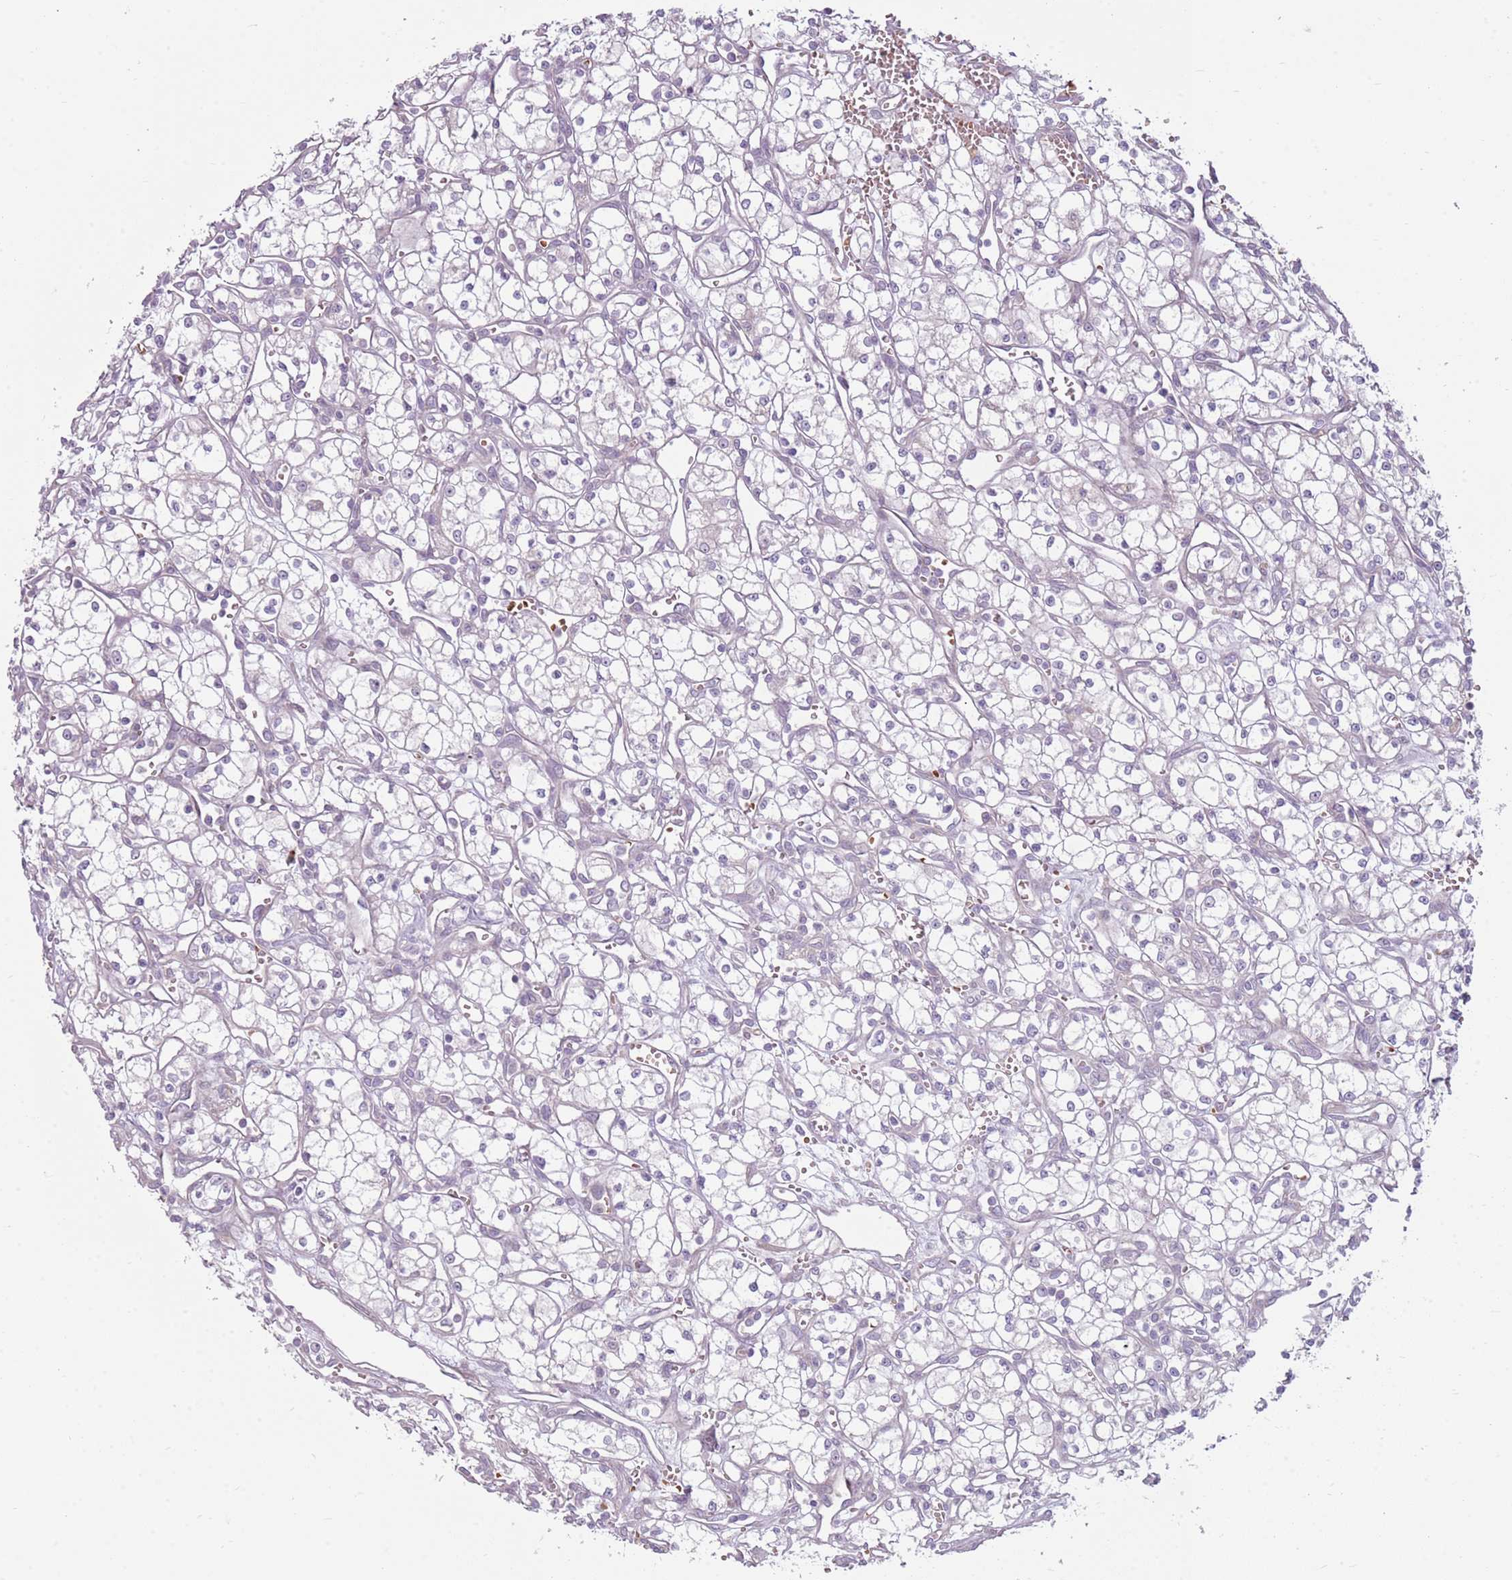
{"staining": {"intensity": "negative", "quantity": "none", "location": "none"}, "tissue": "renal cancer", "cell_type": "Tumor cells", "image_type": "cancer", "snomed": [{"axis": "morphology", "description": "Adenocarcinoma, NOS"}, {"axis": "topography", "description": "Kidney"}], "caption": "Immunohistochemical staining of renal cancer (adenocarcinoma) shows no significant expression in tumor cells.", "gene": "HSPA14", "patient": {"sex": "male", "age": 59}}